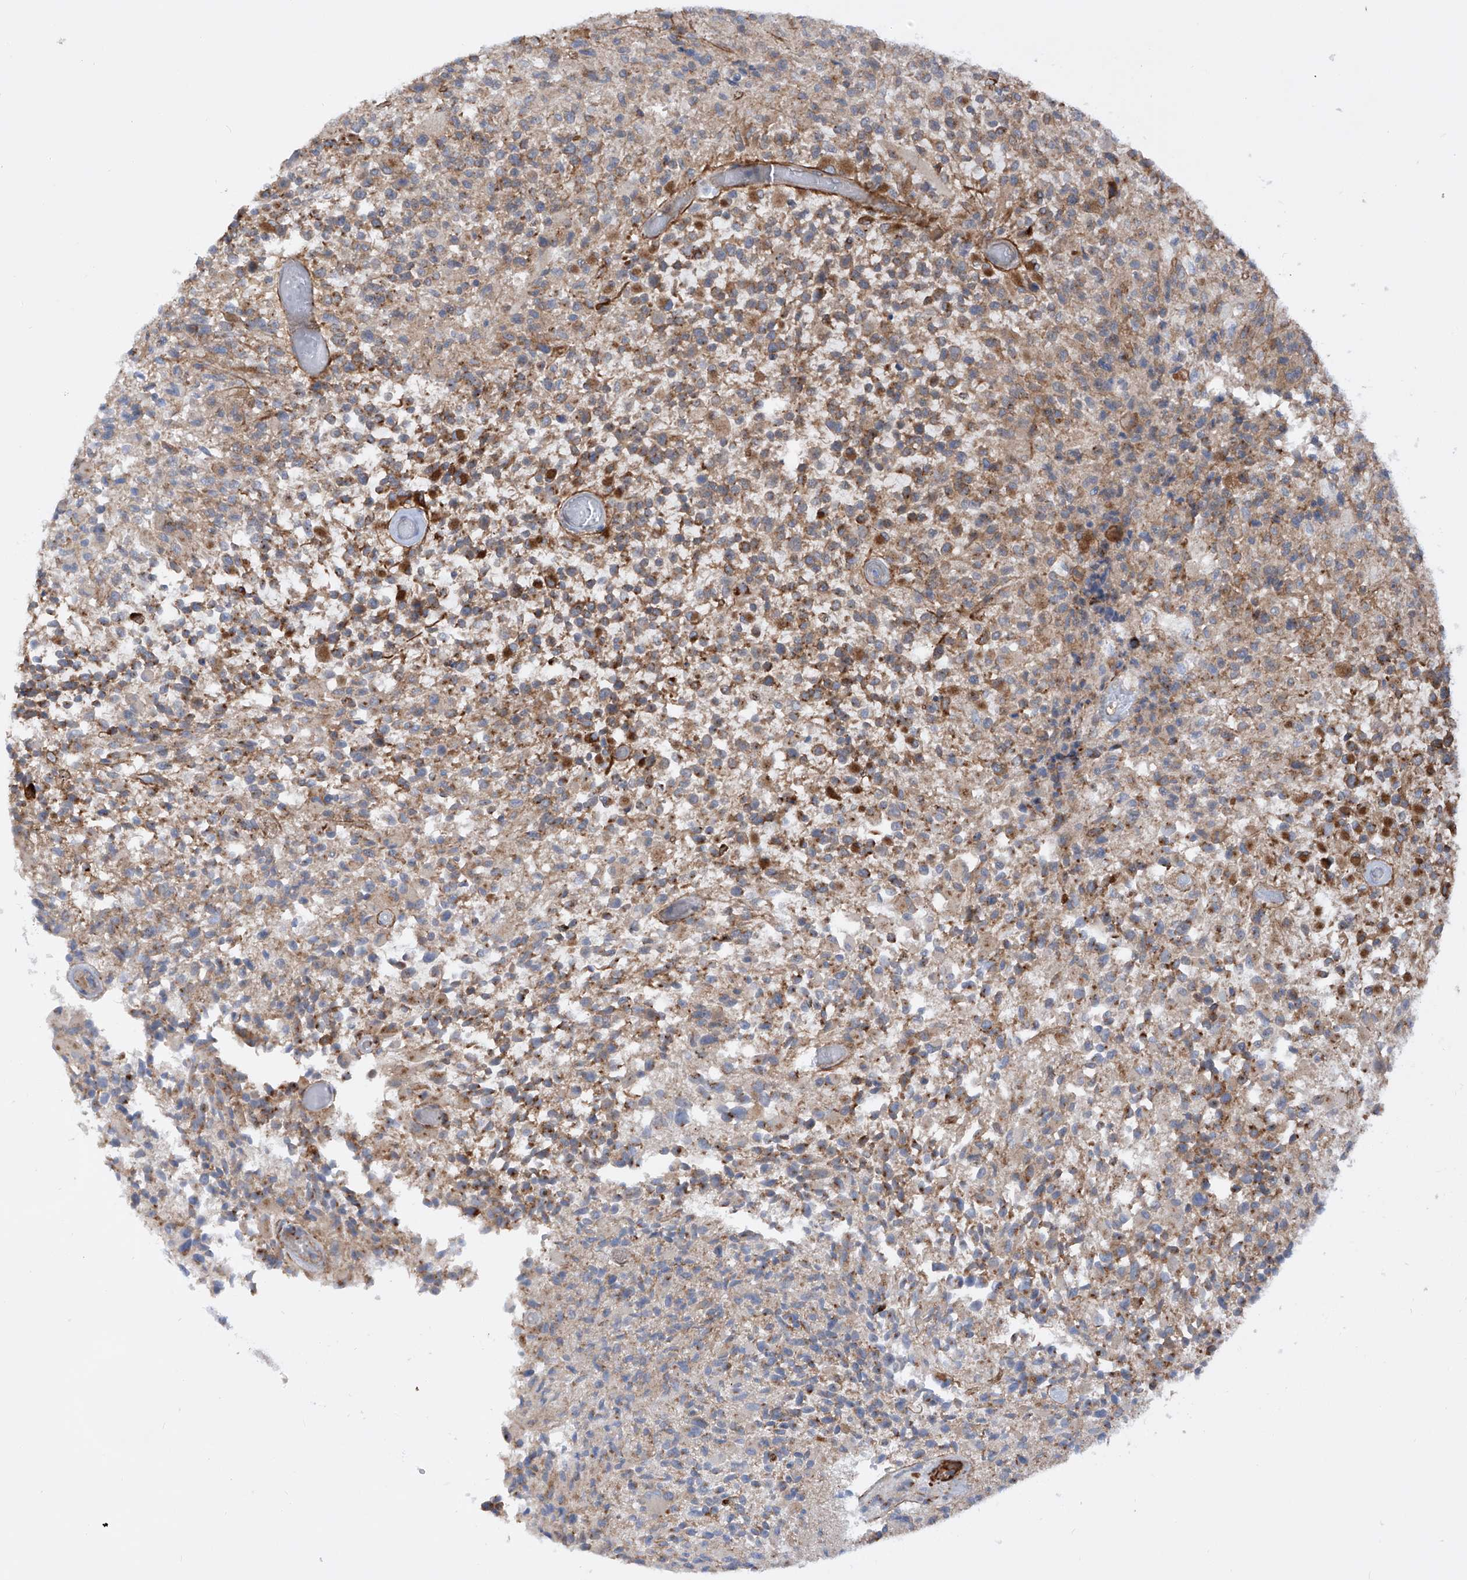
{"staining": {"intensity": "moderate", "quantity": "25%-75%", "location": "cytoplasmic/membranous"}, "tissue": "glioma", "cell_type": "Tumor cells", "image_type": "cancer", "snomed": [{"axis": "morphology", "description": "Glioma, malignant, High grade"}, {"axis": "morphology", "description": "Glioblastoma, NOS"}, {"axis": "topography", "description": "Brain"}], "caption": "Protein expression analysis of human glioblastoma reveals moderate cytoplasmic/membranous staining in approximately 25%-75% of tumor cells.", "gene": "ZNF490", "patient": {"sex": "male", "age": 60}}